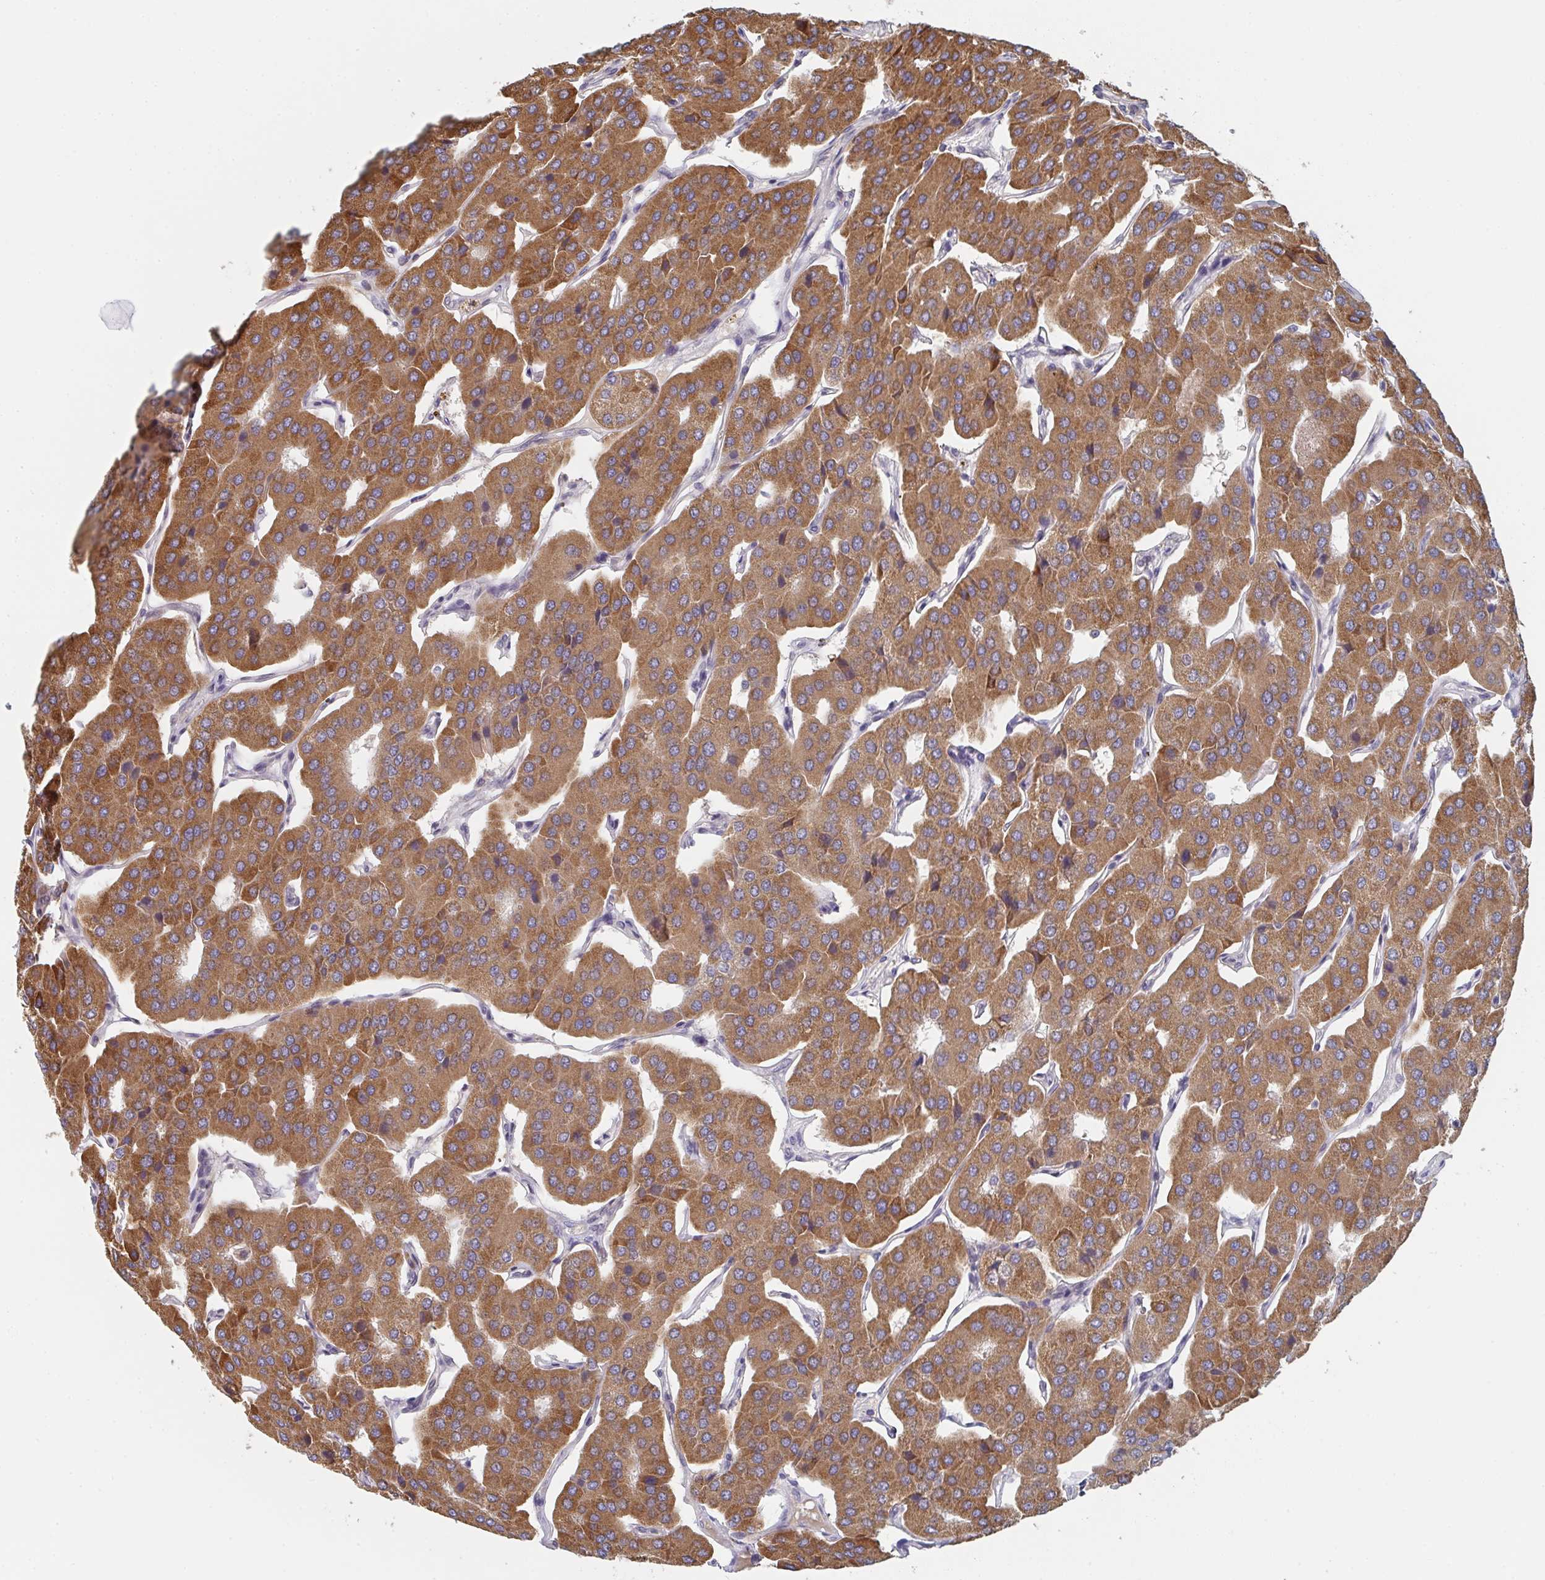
{"staining": {"intensity": "strong", "quantity": ">75%", "location": "cytoplasmic/membranous"}, "tissue": "parathyroid gland", "cell_type": "Glandular cells", "image_type": "normal", "snomed": [{"axis": "morphology", "description": "Normal tissue, NOS"}, {"axis": "morphology", "description": "Adenoma, NOS"}, {"axis": "topography", "description": "Parathyroid gland"}], "caption": "DAB immunohistochemical staining of unremarkable parathyroid gland exhibits strong cytoplasmic/membranous protein positivity in about >75% of glandular cells.", "gene": "ELOVL1", "patient": {"sex": "female", "age": 86}}